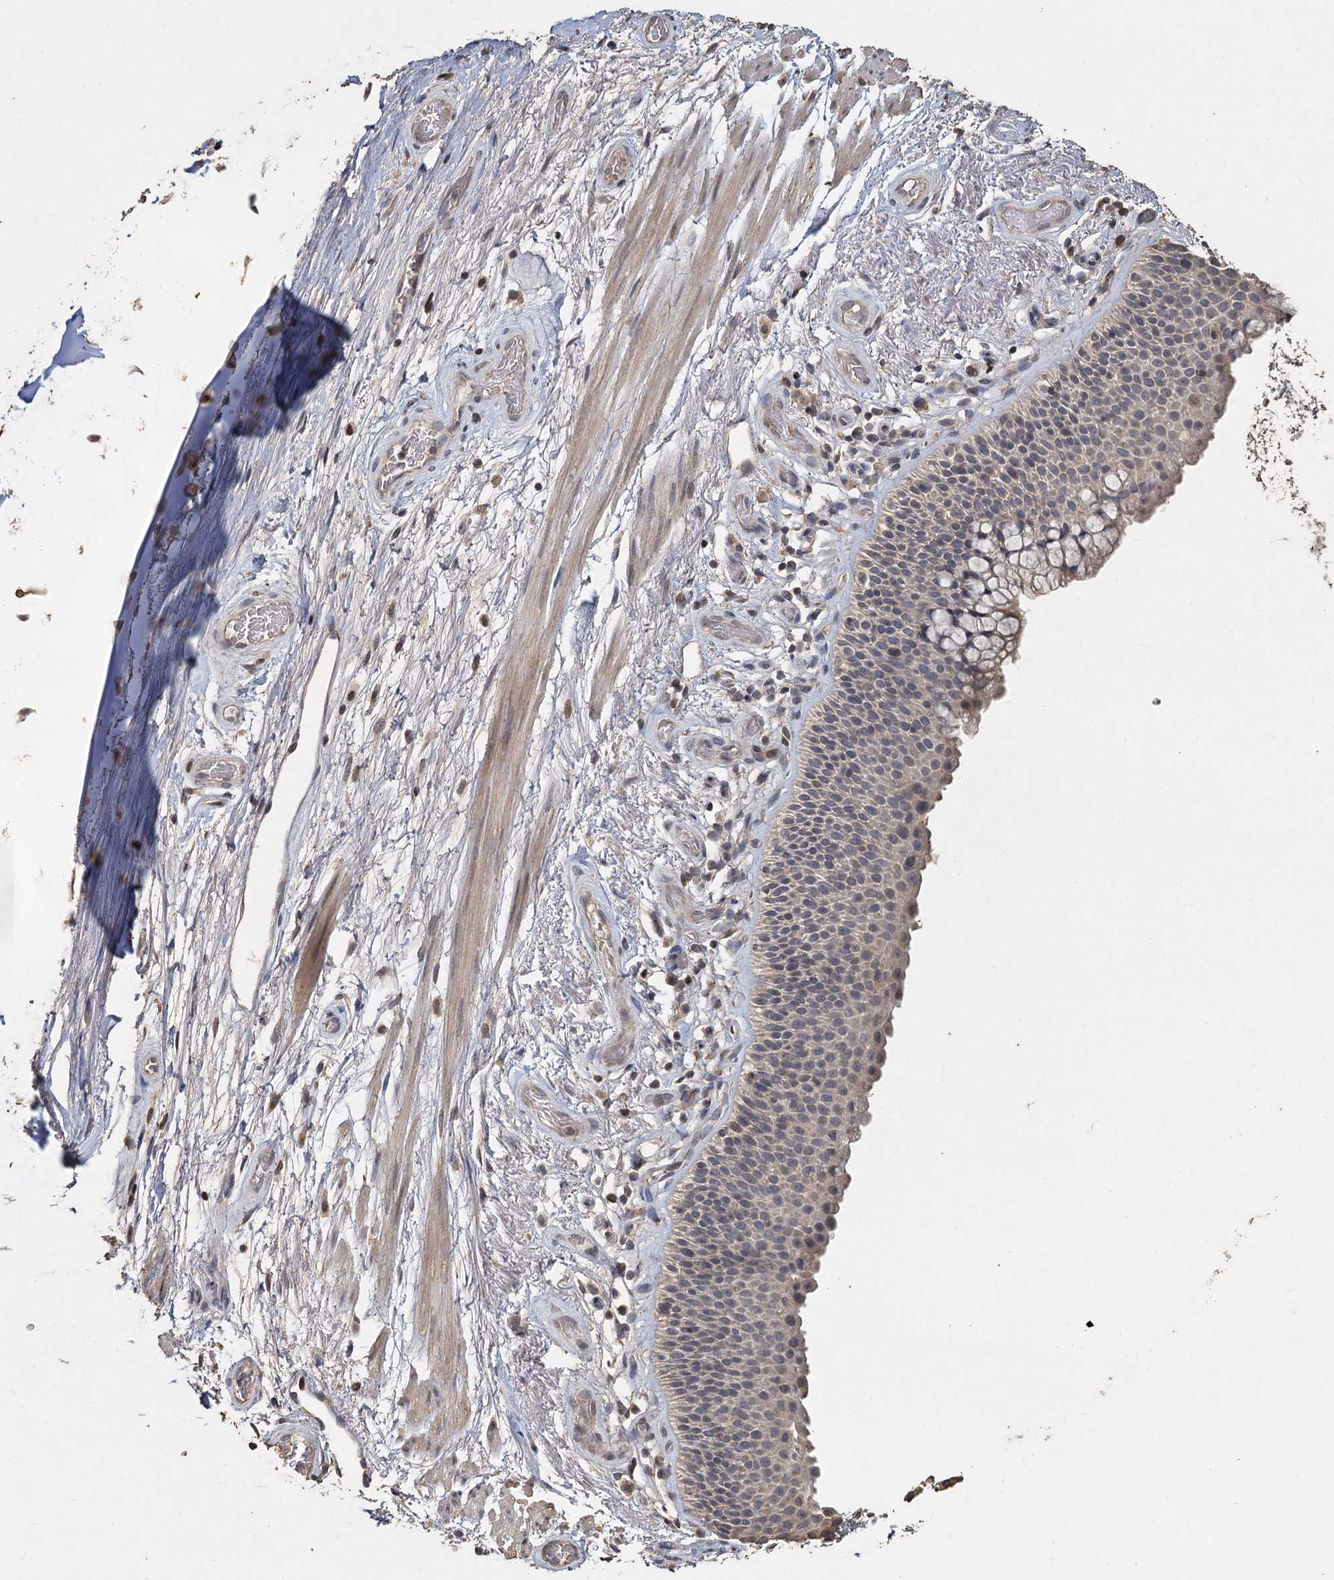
{"staining": {"intensity": "weak", "quantity": "<25%", "location": "cytoplasmic/membranous"}, "tissue": "bronchus", "cell_type": "Respiratory epithelial cells", "image_type": "normal", "snomed": [{"axis": "morphology", "description": "Normal tissue, NOS"}, {"axis": "topography", "description": "Bronchus"}], "caption": "Immunohistochemistry (IHC) photomicrograph of normal bronchus: bronchus stained with DAB demonstrates no significant protein positivity in respiratory epithelial cells. The staining was performed using DAB (3,3'-diaminobenzidine) to visualize the protein expression in brown, while the nuclei were stained in blue with hematoxylin (Magnification: 20x).", "gene": "CCDC61", "patient": {"sex": "male", "age": 65}}